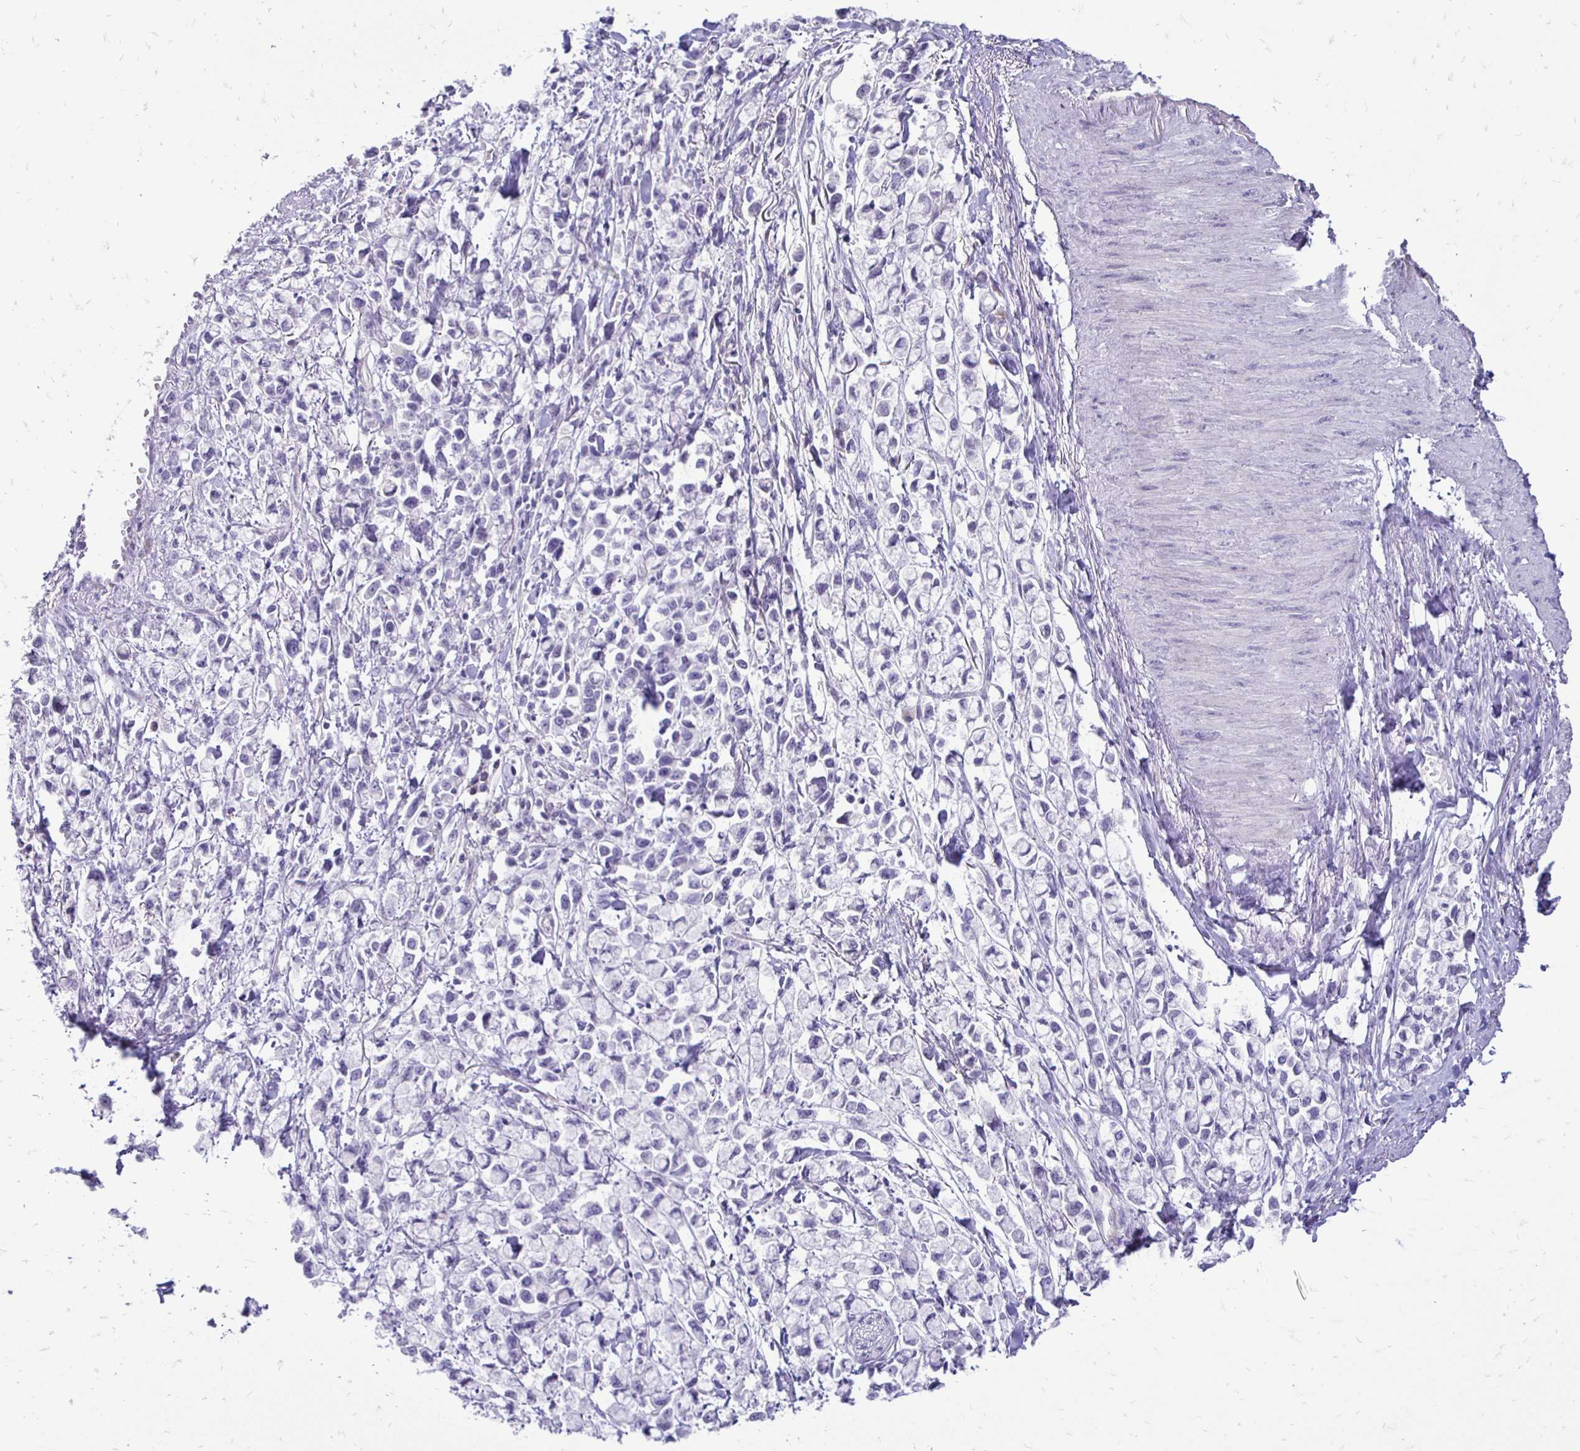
{"staining": {"intensity": "negative", "quantity": "none", "location": "none"}, "tissue": "stomach cancer", "cell_type": "Tumor cells", "image_type": "cancer", "snomed": [{"axis": "morphology", "description": "Adenocarcinoma, NOS"}, {"axis": "topography", "description": "Stomach"}], "caption": "This is an immunohistochemistry histopathology image of human stomach cancer. There is no positivity in tumor cells.", "gene": "GAS2", "patient": {"sex": "female", "age": 81}}